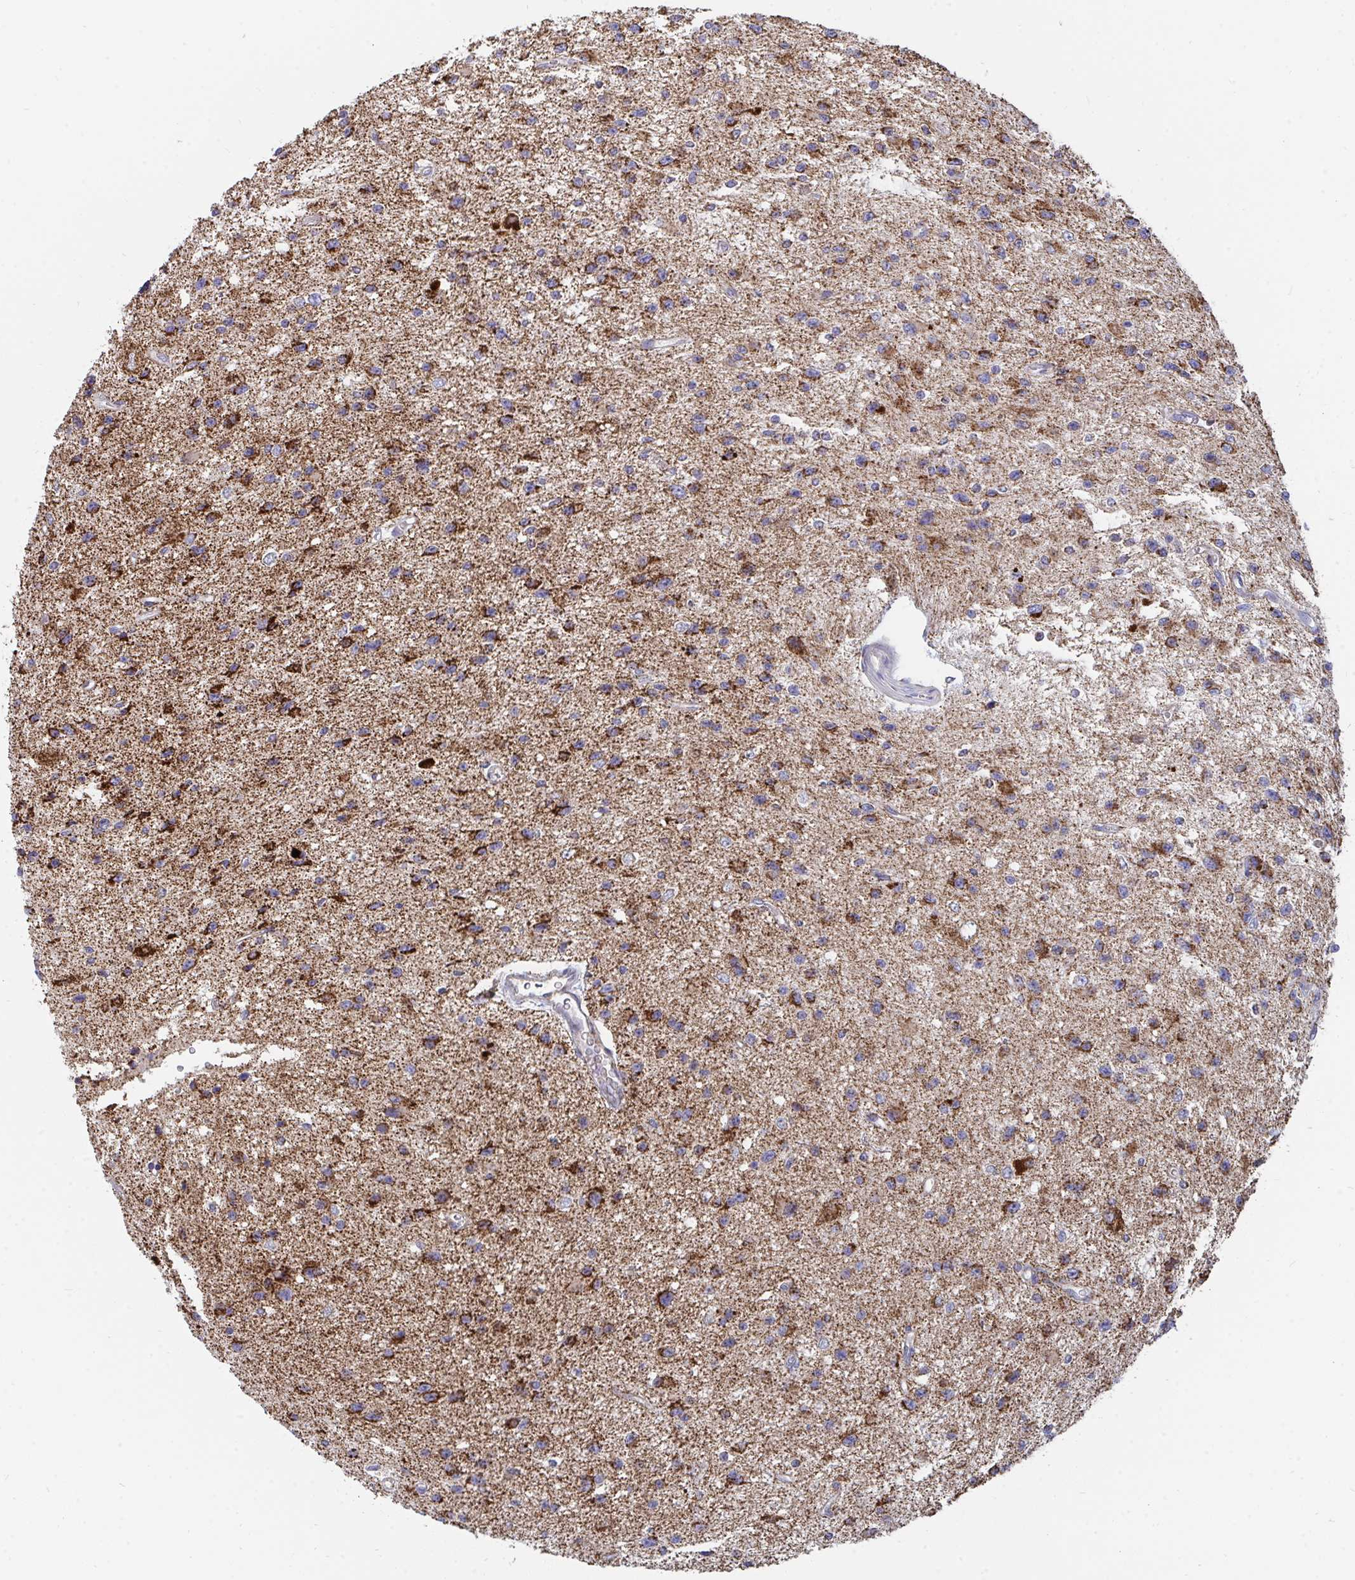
{"staining": {"intensity": "strong", "quantity": ">75%", "location": "cytoplasmic/membranous"}, "tissue": "glioma", "cell_type": "Tumor cells", "image_type": "cancer", "snomed": [{"axis": "morphology", "description": "Glioma, malignant, Low grade"}, {"axis": "topography", "description": "Brain"}], "caption": "Immunohistochemistry photomicrograph of neoplastic tissue: glioma stained using immunohistochemistry exhibits high levels of strong protein expression localized specifically in the cytoplasmic/membranous of tumor cells, appearing as a cytoplasmic/membranous brown color.", "gene": "PC", "patient": {"sex": "male", "age": 43}}